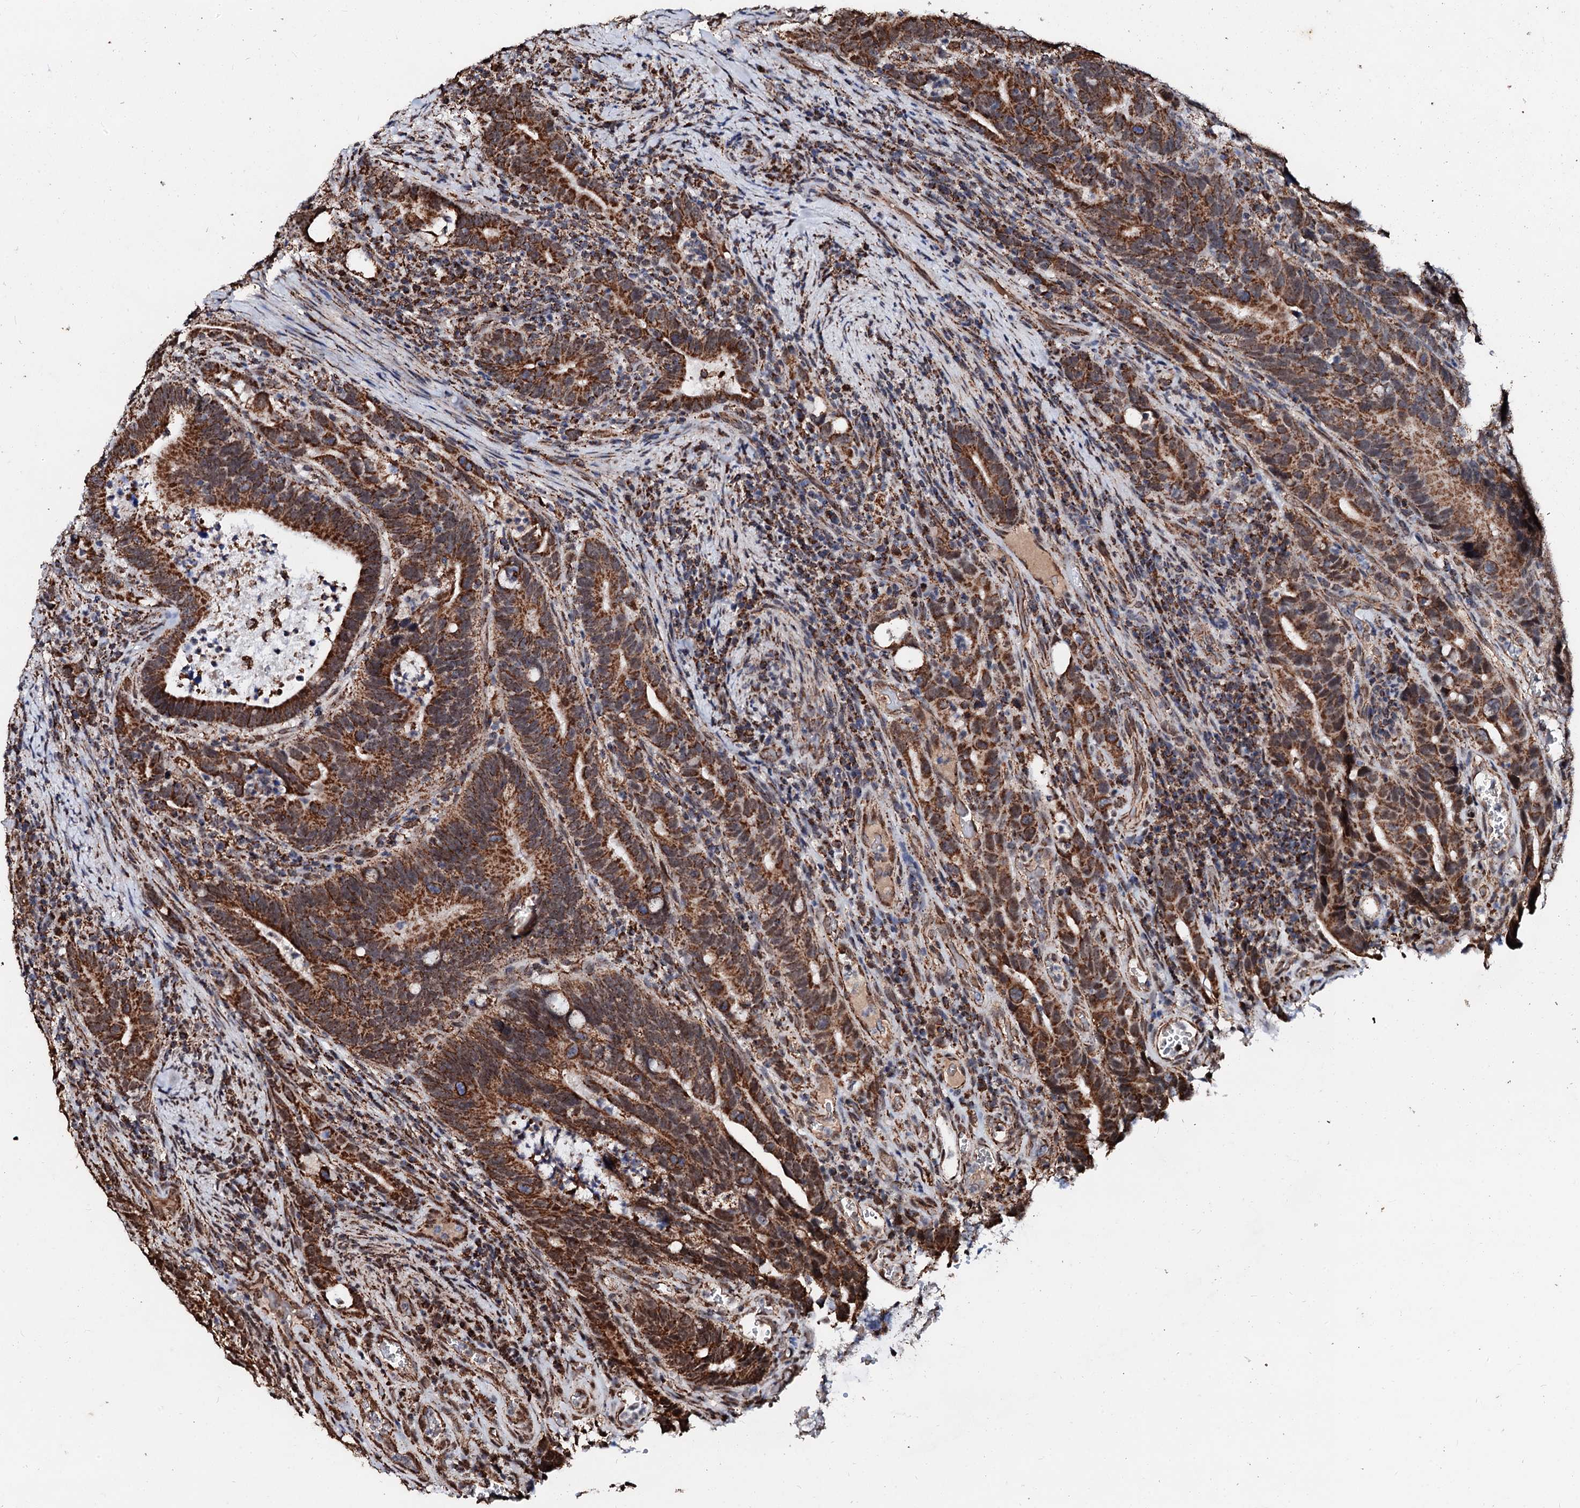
{"staining": {"intensity": "strong", "quantity": ">75%", "location": "cytoplasmic/membranous"}, "tissue": "colorectal cancer", "cell_type": "Tumor cells", "image_type": "cancer", "snomed": [{"axis": "morphology", "description": "Adenocarcinoma, NOS"}, {"axis": "topography", "description": "Colon"}], "caption": "The immunohistochemical stain labels strong cytoplasmic/membranous expression in tumor cells of colorectal cancer tissue.", "gene": "SECISBP2L", "patient": {"sex": "female", "age": 66}}